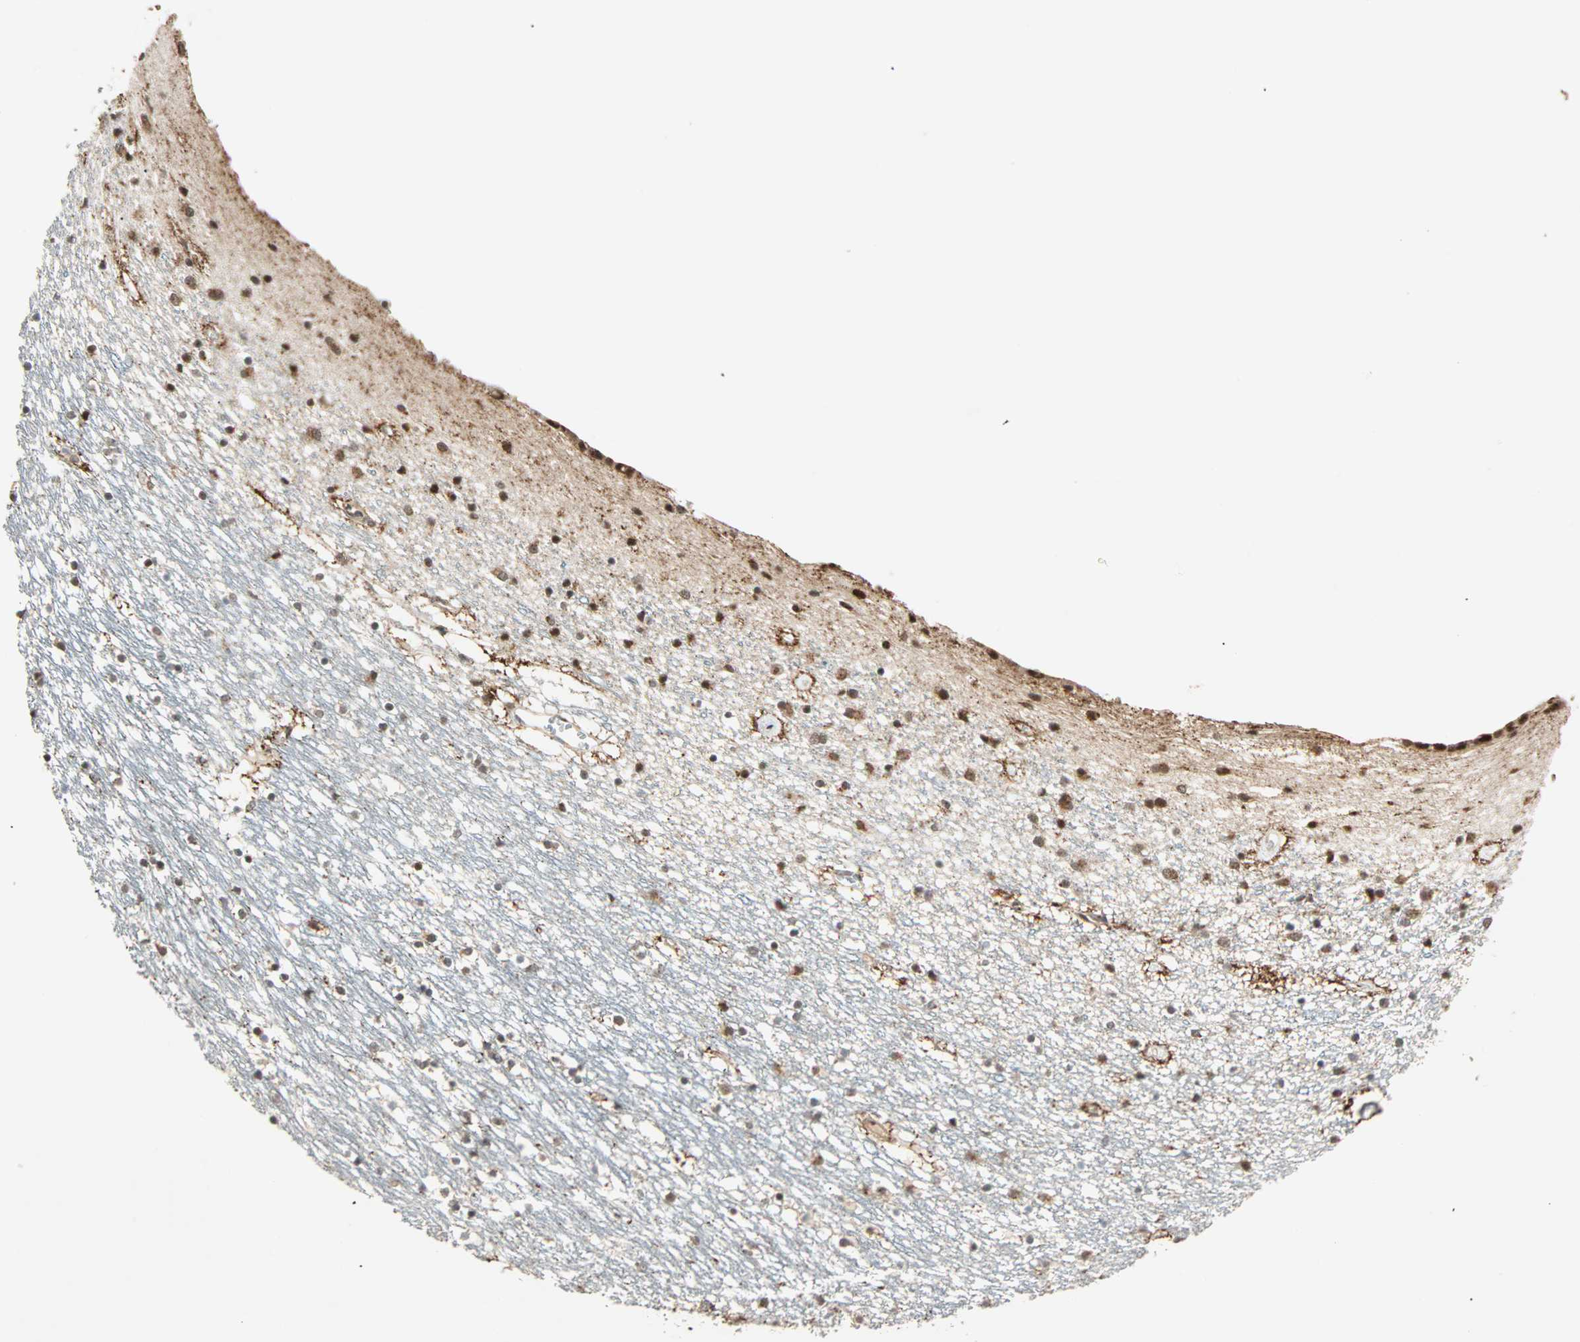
{"staining": {"intensity": "moderate", "quantity": "25%-75%", "location": "nuclear"}, "tissue": "caudate", "cell_type": "Glial cells", "image_type": "normal", "snomed": [{"axis": "morphology", "description": "Normal tissue, NOS"}, {"axis": "topography", "description": "Lateral ventricle wall"}], "caption": "Immunohistochemistry micrograph of benign caudate: caudate stained using immunohistochemistry (IHC) exhibits medium levels of moderate protein expression localized specifically in the nuclear of glial cells, appearing as a nuclear brown color.", "gene": "PRDM2", "patient": {"sex": "male", "age": 45}}